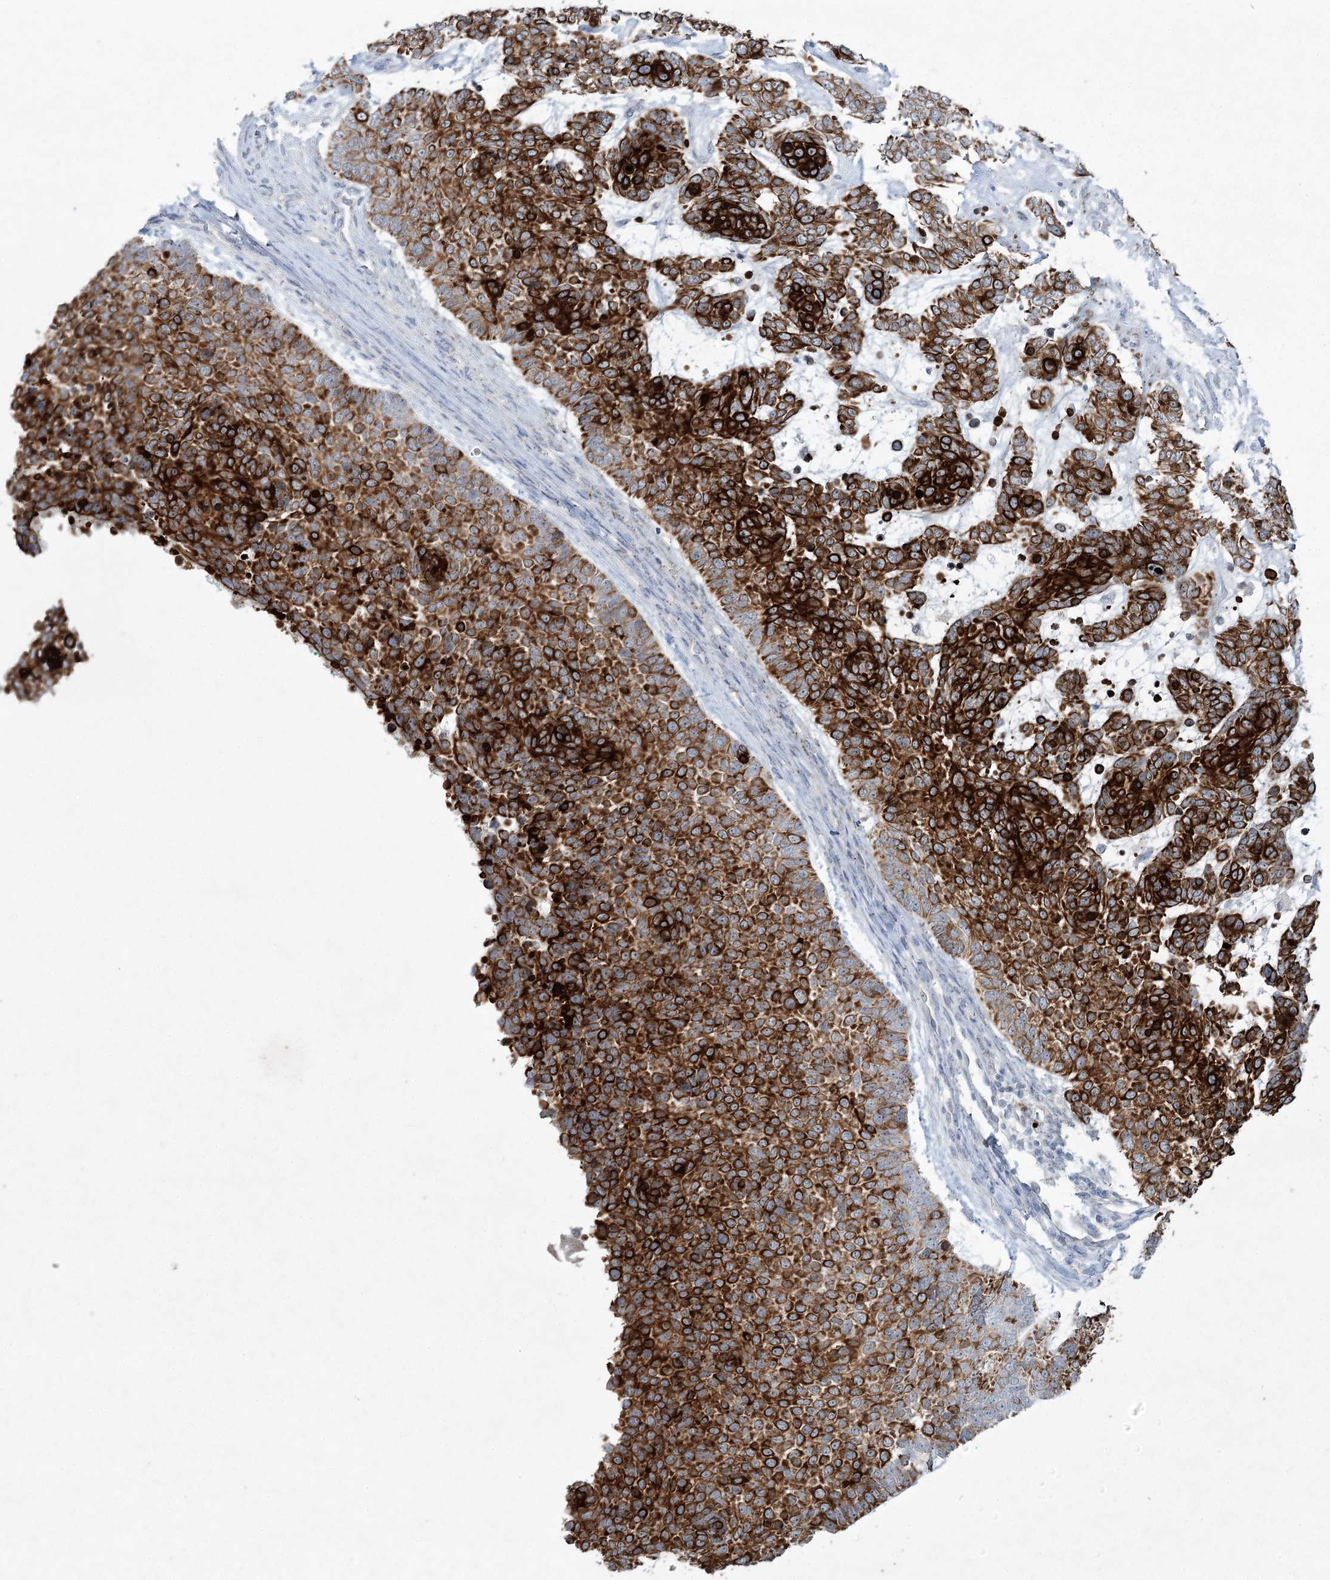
{"staining": {"intensity": "strong", "quantity": ">75%", "location": "cytoplasmic/membranous"}, "tissue": "skin cancer", "cell_type": "Tumor cells", "image_type": "cancer", "snomed": [{"axis": "morphology", "description": "Basal cell carcinoma"}, {"axis": "topography", "description": "Skin"}], "caption": "The photomicrograph displays a brown stain indicating the presence of a protein in the cytoplasmic/membranous of tumor cells in basal cell carcinoma (skin).", "gene": "ABITRAM", "patient": {"sex": "female", "age": 81}}